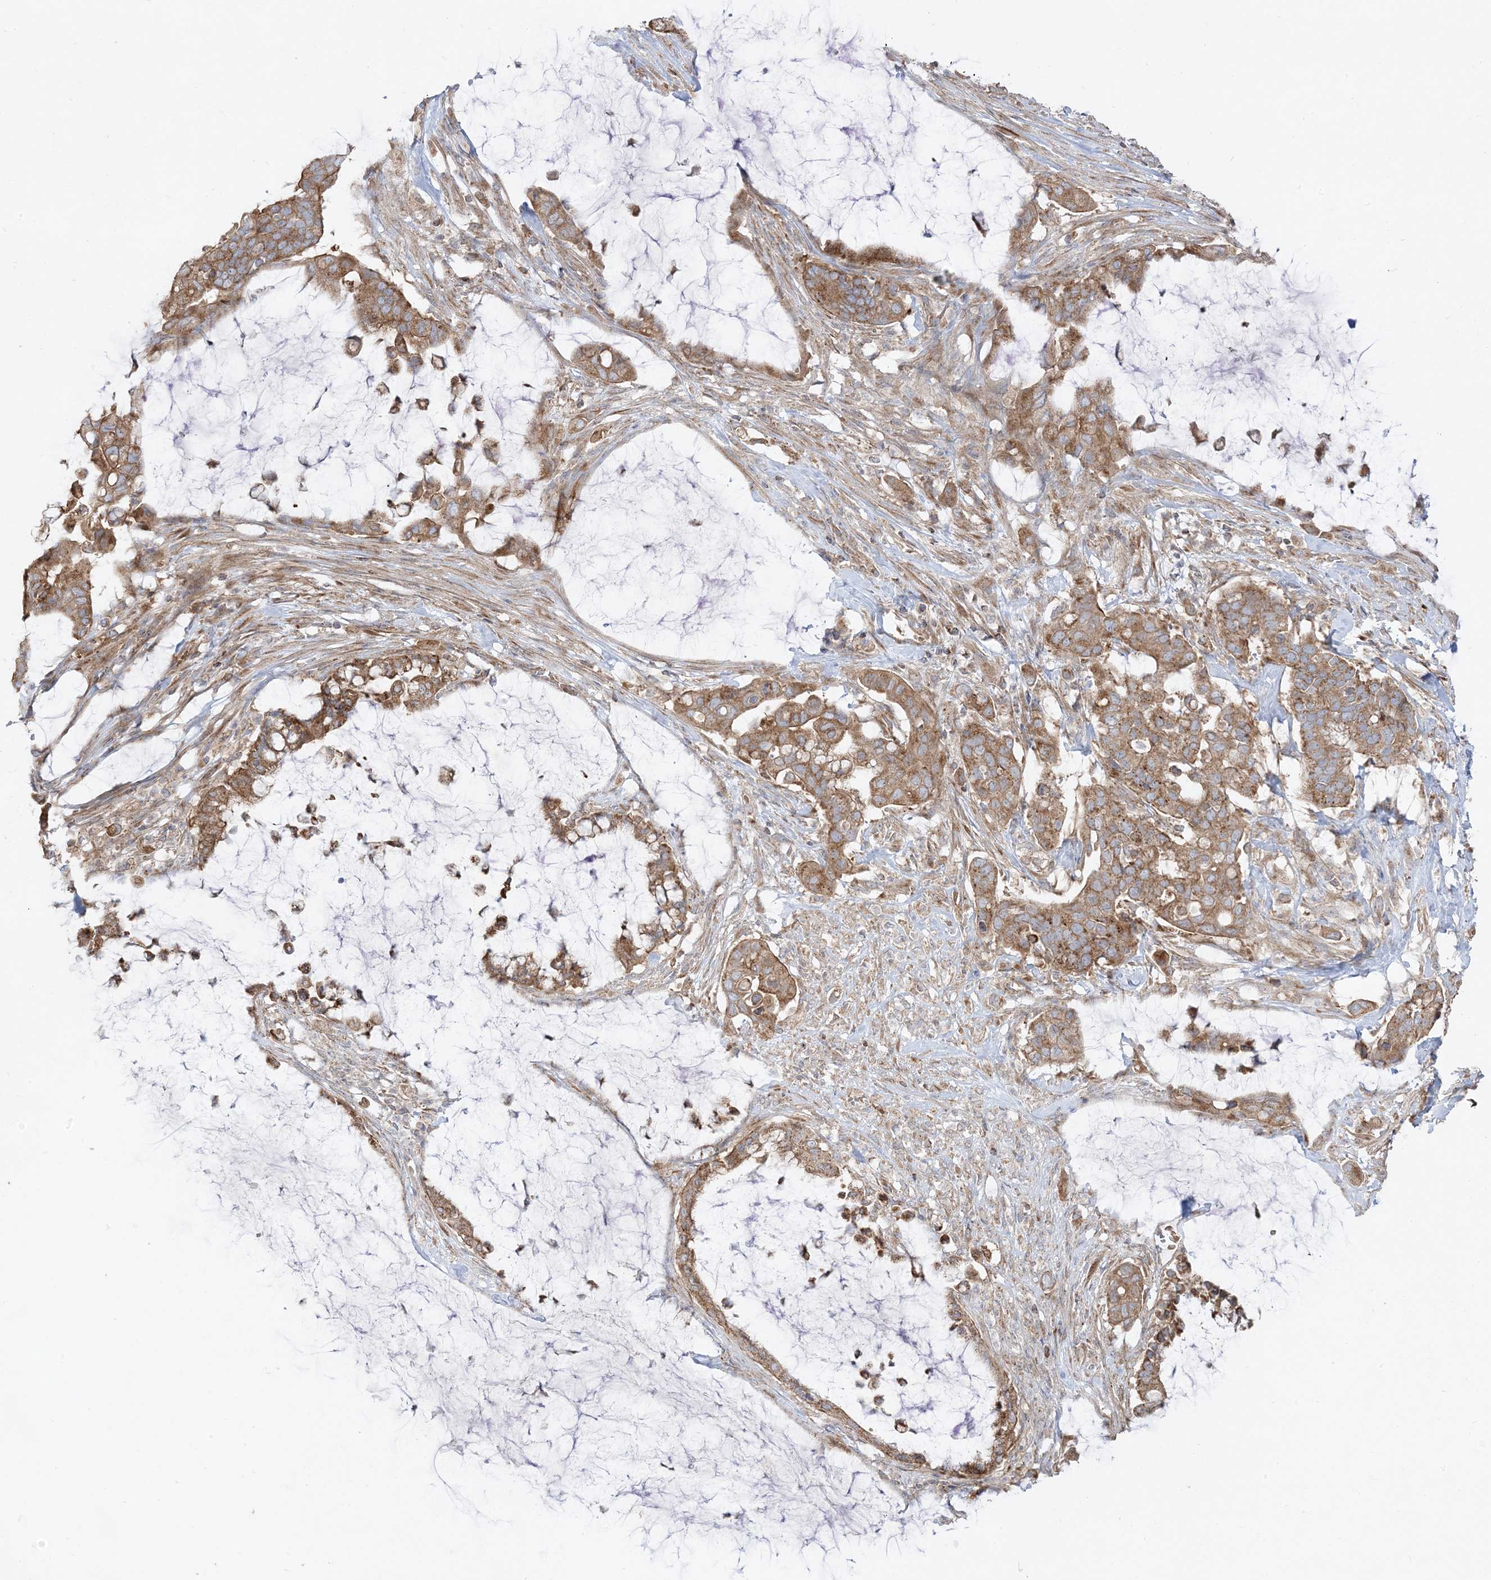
{"staining": {"intensity": "moderate", "quantity": ">75%", "location": "cytoplasmic/membranous"}, "tissue": "pancreatic cancer", "cell_type": "Tumor cells", "image_type": "cancer", "snomed": [{"axis": "morphology", "description": "Adenocarcinoma, NOS"}, {"axis": "topography", "description": "Pancreas"}], "caption": "Moderate cytoplasmic/membranous positivity for a protein is seen in about >75% of tumor cells of pancreatic cancer using immunohistochemistry.", "gene": "AARS2", "patient": {"sex": "male", "age": 41}}